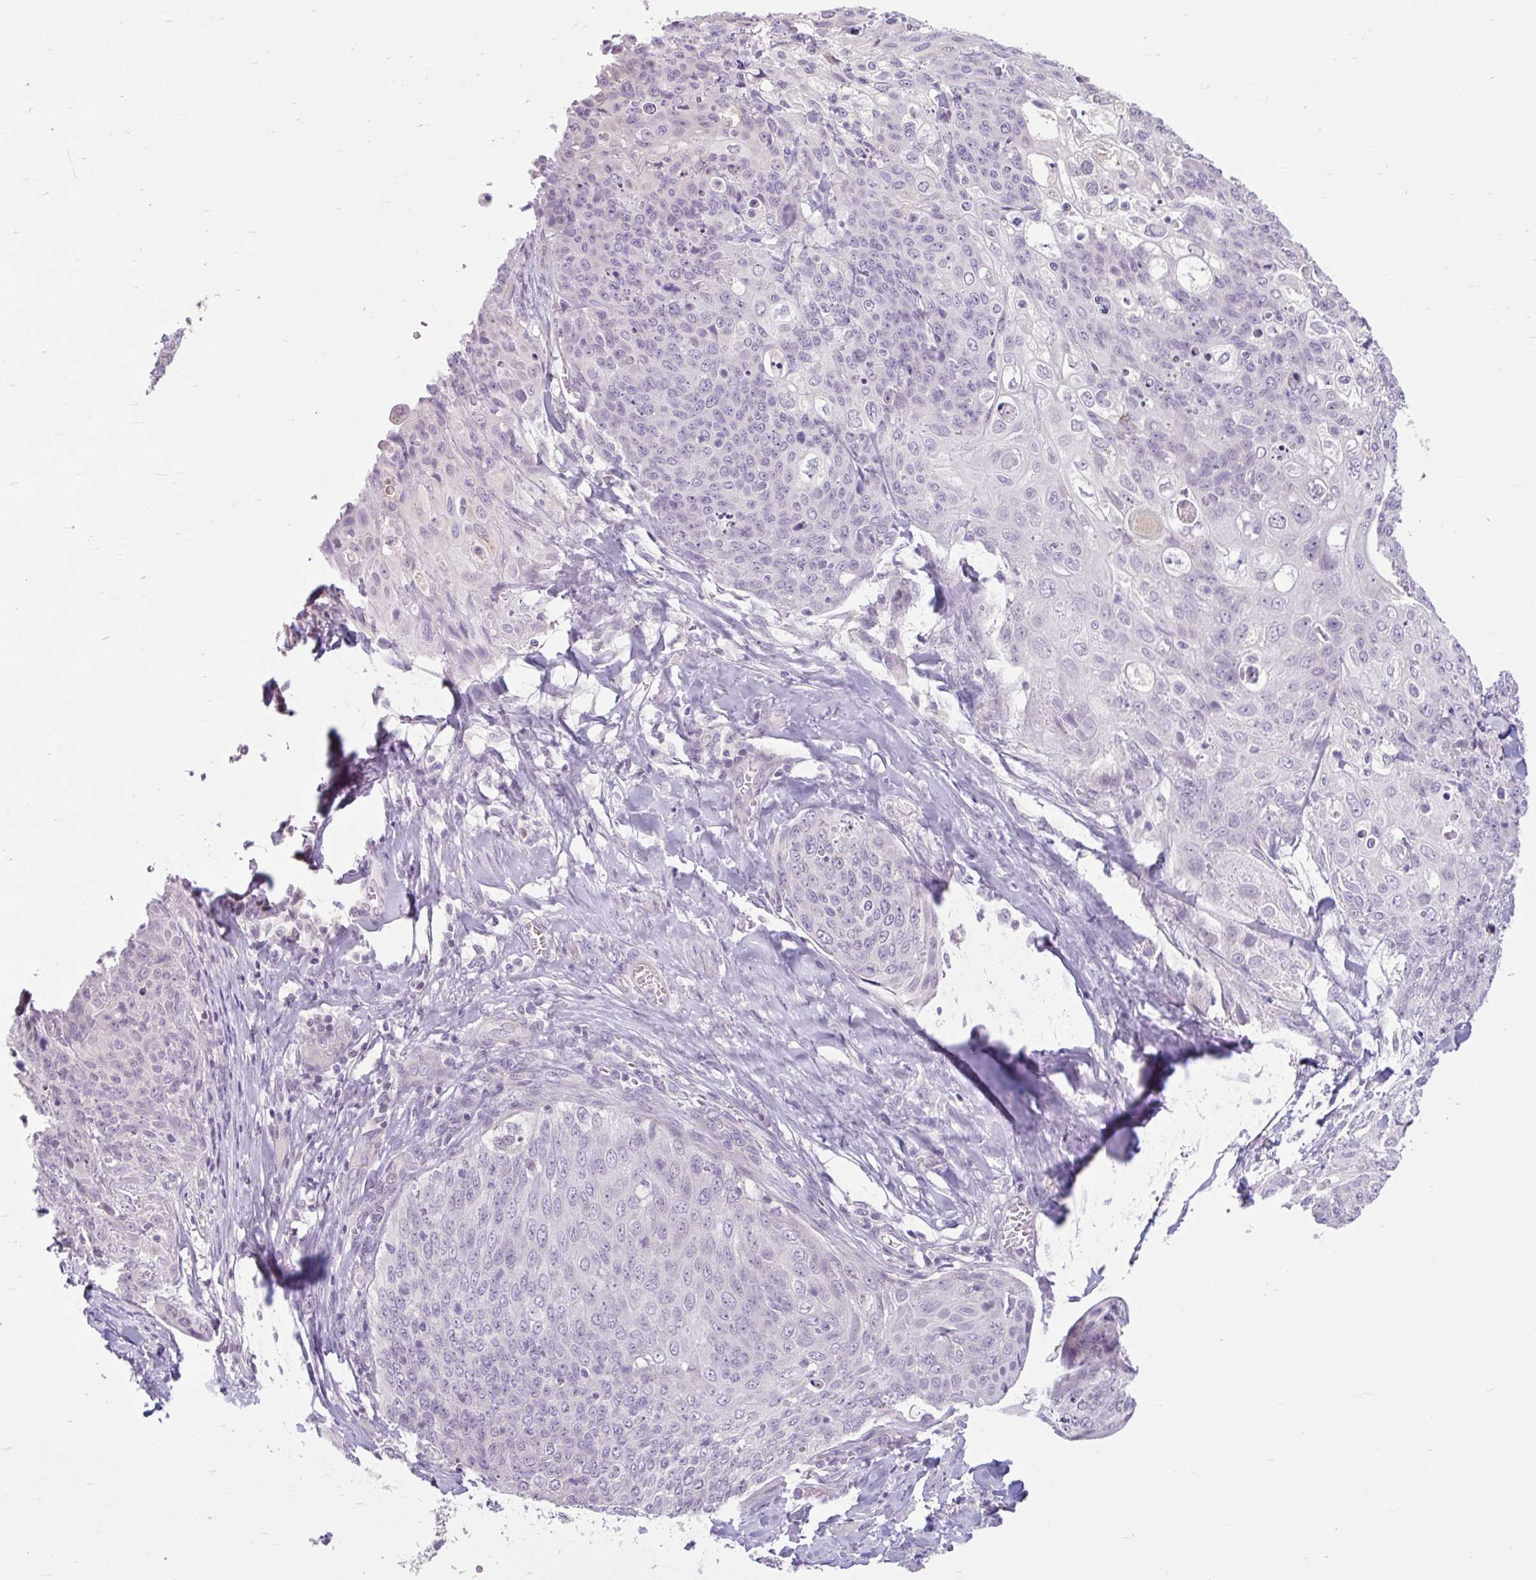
{"staining": {"intensity": "negative", "quantity": "none", "location": "none"}, "tissue": "skin cancer", "cell_type": "Tumor cells", "image_type": "cancer", "snomed": [{"axis": "morphology", "description": "Squamous cell carcinoma, NOS"}, {"axis": "topography", "description": "Skin"}, {"axis": "topography", "description": "Vulva"}], "caption": "Skin squamous cell carcinoma stained for a protein using immunohistochemistry (IHC) displays no expression tumor cells.", "gene": "CDH19", "patient": {"sex": "female", "age": 85}}